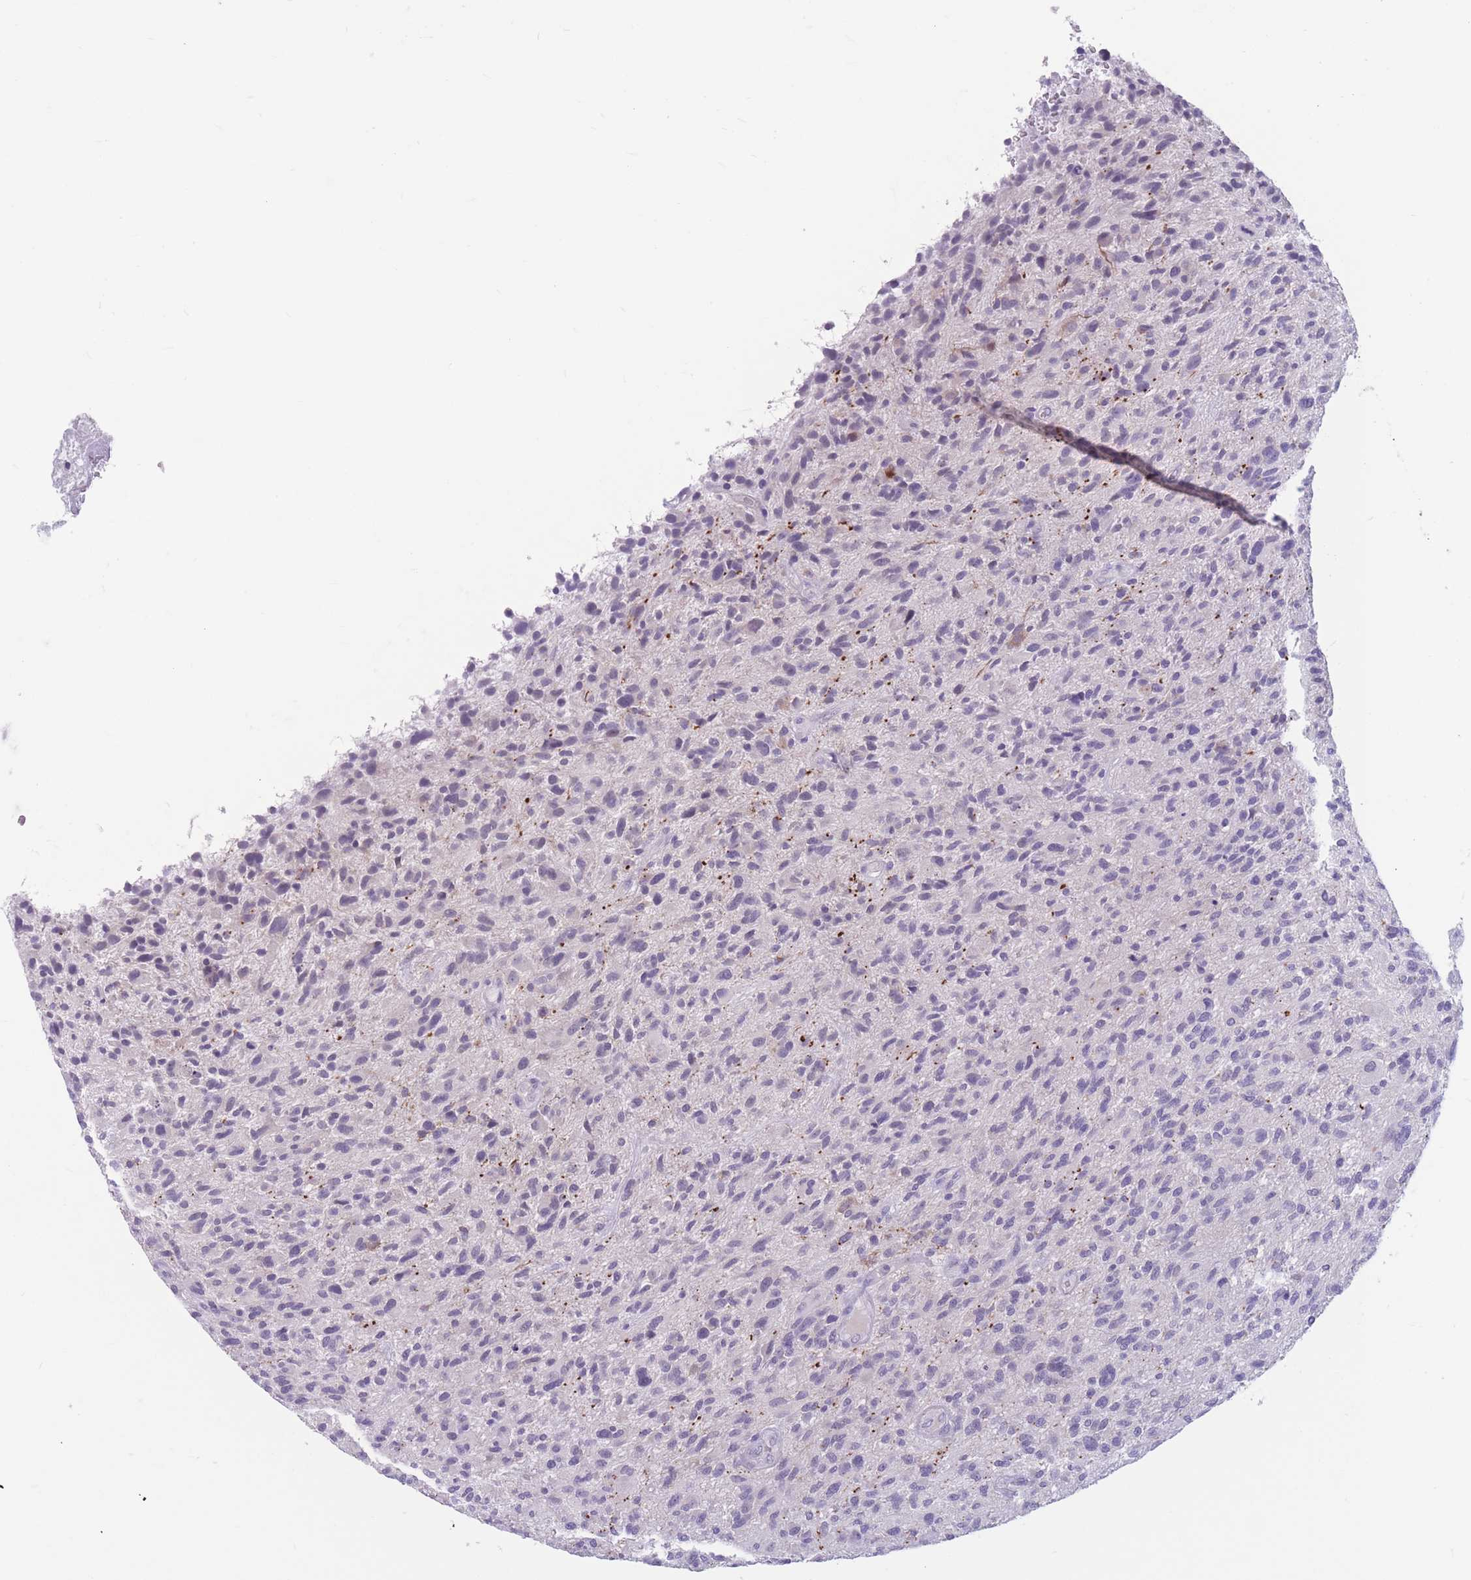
{"staining": {"intensity": "negative", "quantity": "none", "location": "none"}, "tissue": "glioma", "cell_type": "Tumor cells", "image_type": "cancer", "snomed": [{"axis": "morphology", "description": "Glioma, malignant, High grade"}, {"axis": "topography", "description": "Brain"}], "caption": "This is an immunohistochemistry photomicrograph of high-grade glioma (malignant). There is no positivity in tumor cells.", "gene": "DPYD", "patient": {"sex": "male", "age": 47}}